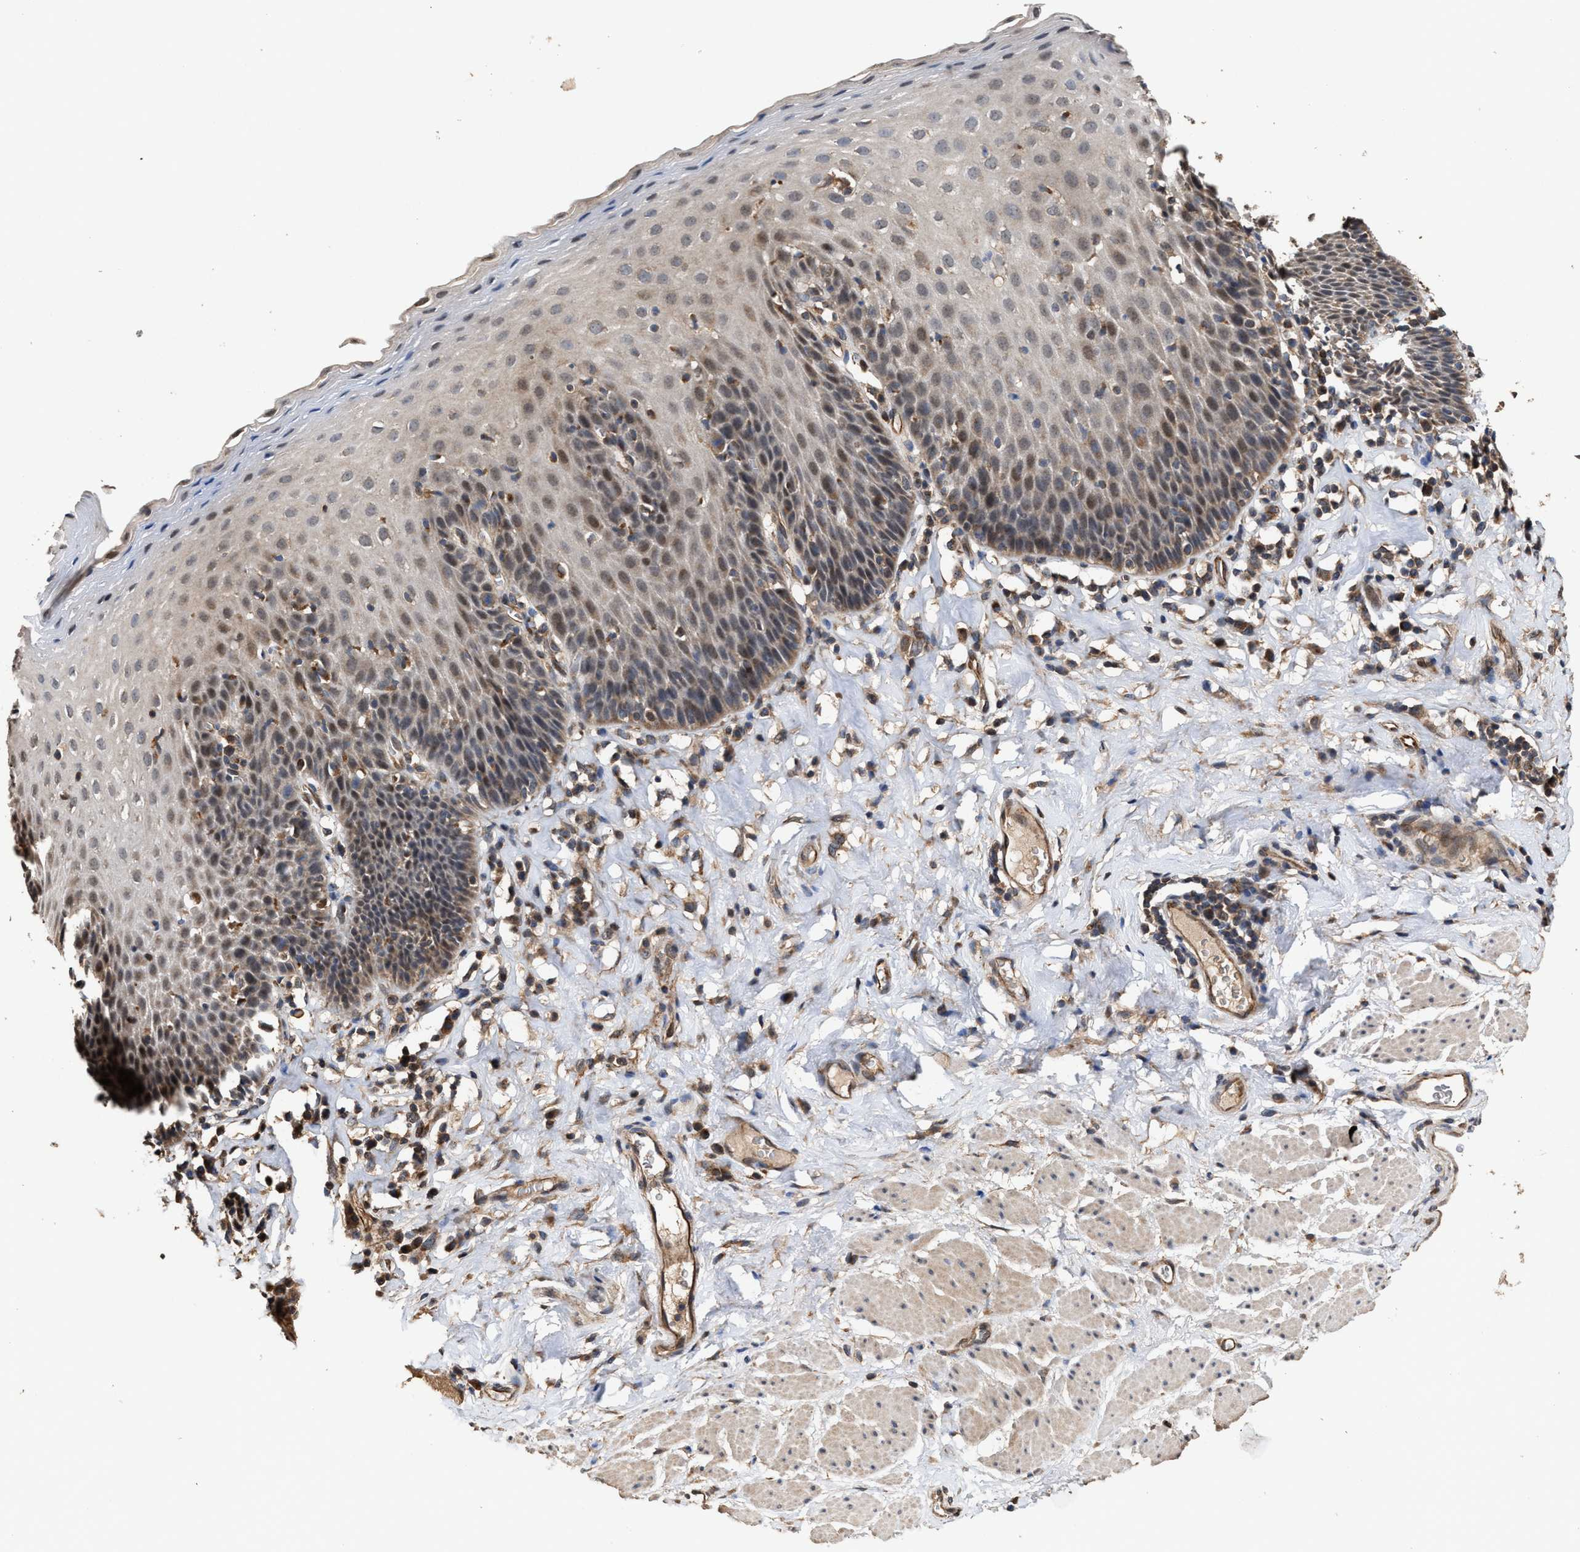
{"staining": {"intensity": "moderate", "quantity": "25%-75%", "location": "cytoplasmic/membranous,nuclear"}, "tissue": "esophagus", "cell_type": "Squamous epithelial cells", "image_type": "normal", "snomed": [{"axis": "morphology", "description": "Normal tissue, NOS"}, {"axis": "topography", "description": "Esophagus"}], "caption": "A brown stain highlights moderate cytoplasmic/membranous,nuclear staining of a protein in squamous epithelial cells of normal human esophagus.", "gene": "ZNHIT6", "patient": {"sex": "female", "age": 61}}